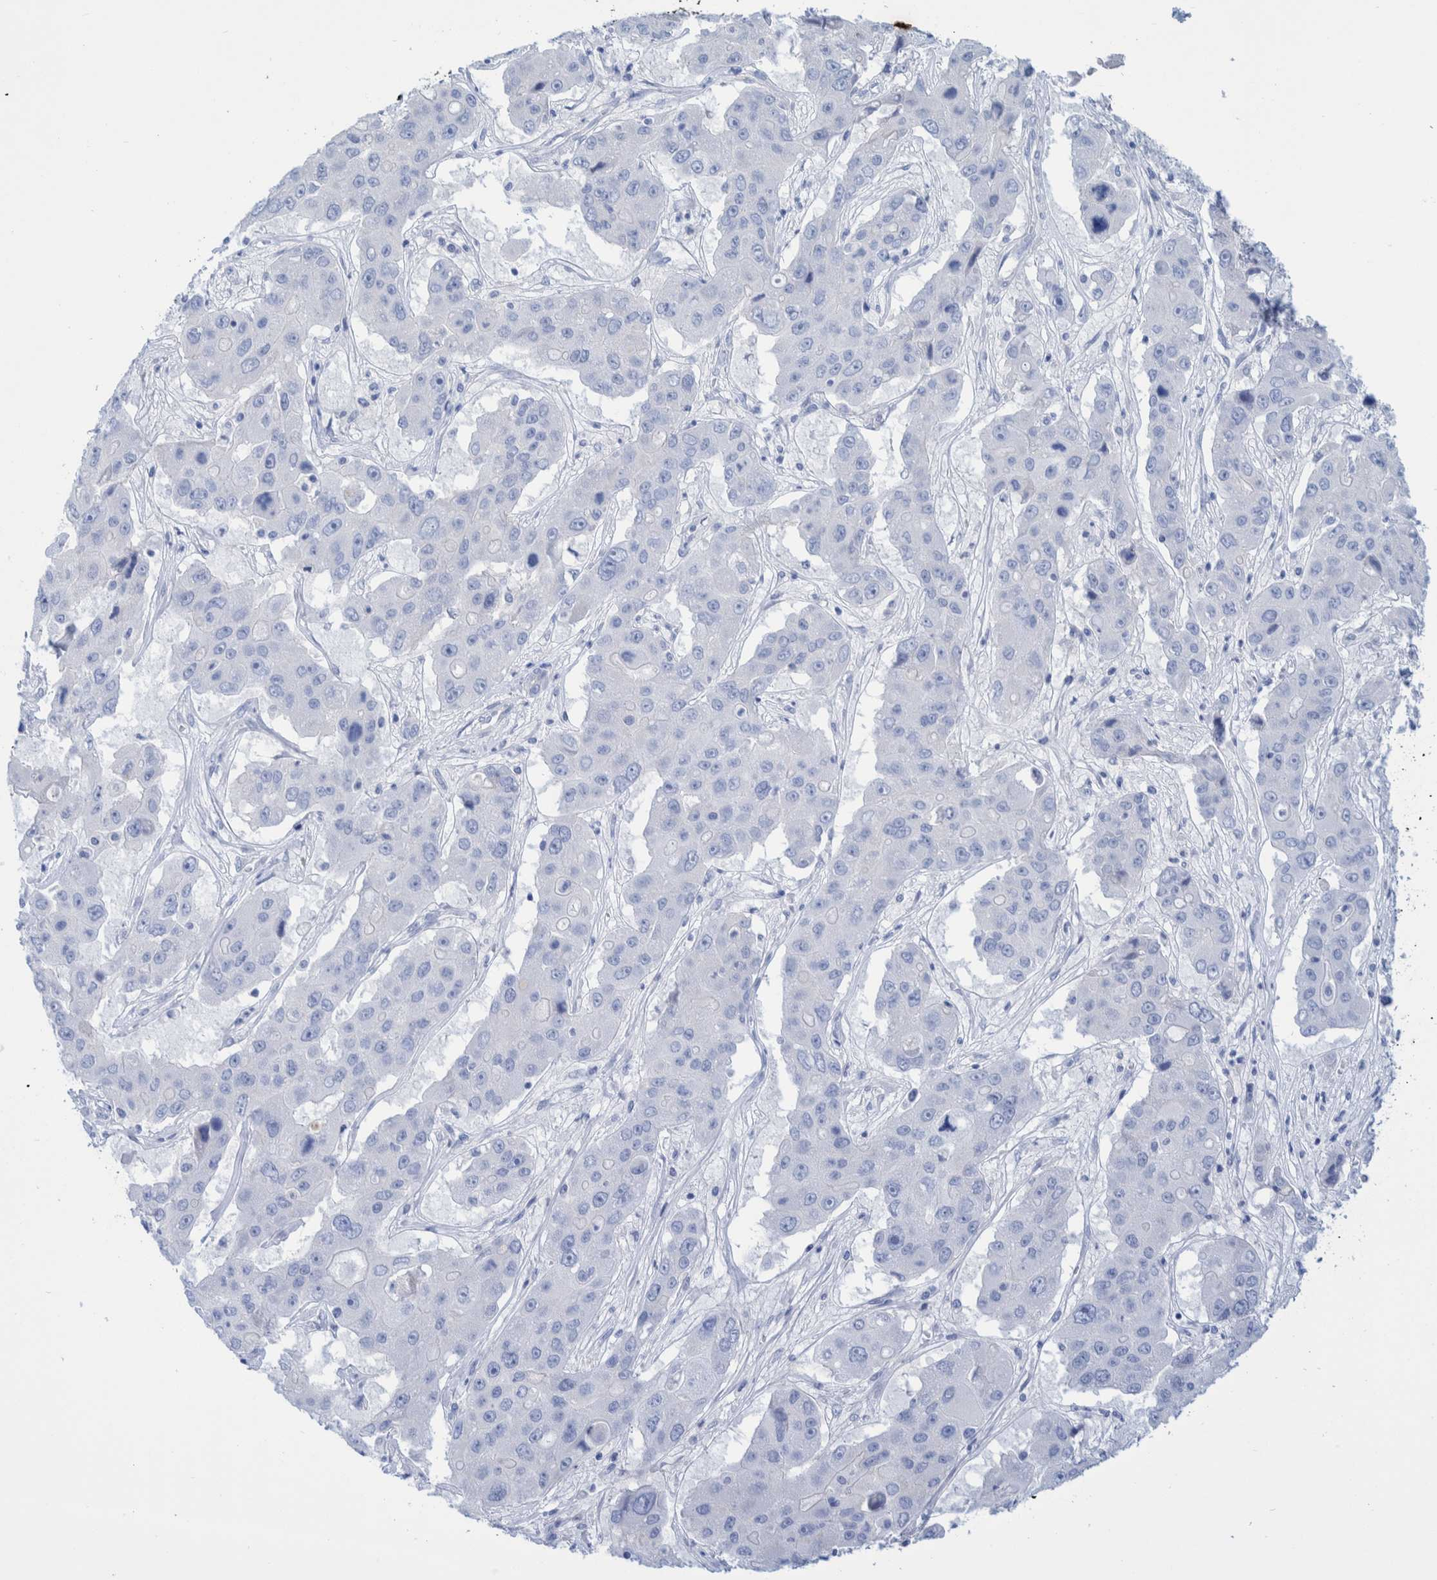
{"staining": {"intensity": "negative", "quantity": "none", "location": "none"}, "tissue": "liver cancer", "cell_type": "Tumor cells", "image_type": "cancer", "snomed": [{"axis": "morphology", "description": "Cholangiocarcinoma"}, {"axis": "topography", "description": "Liver"}], "caption": "The IHC image has no significant positivity in tumor cells of liver cancer tissue. Brightfield microscopy of immunohistochemistry (IHC) stained with DAB (3,3'-diaminobenzidine) (brown) and hematoxylin (blue), captured at high magnification.", "gene": "PERP", "patient": {"sex": "male", "age": 67}}